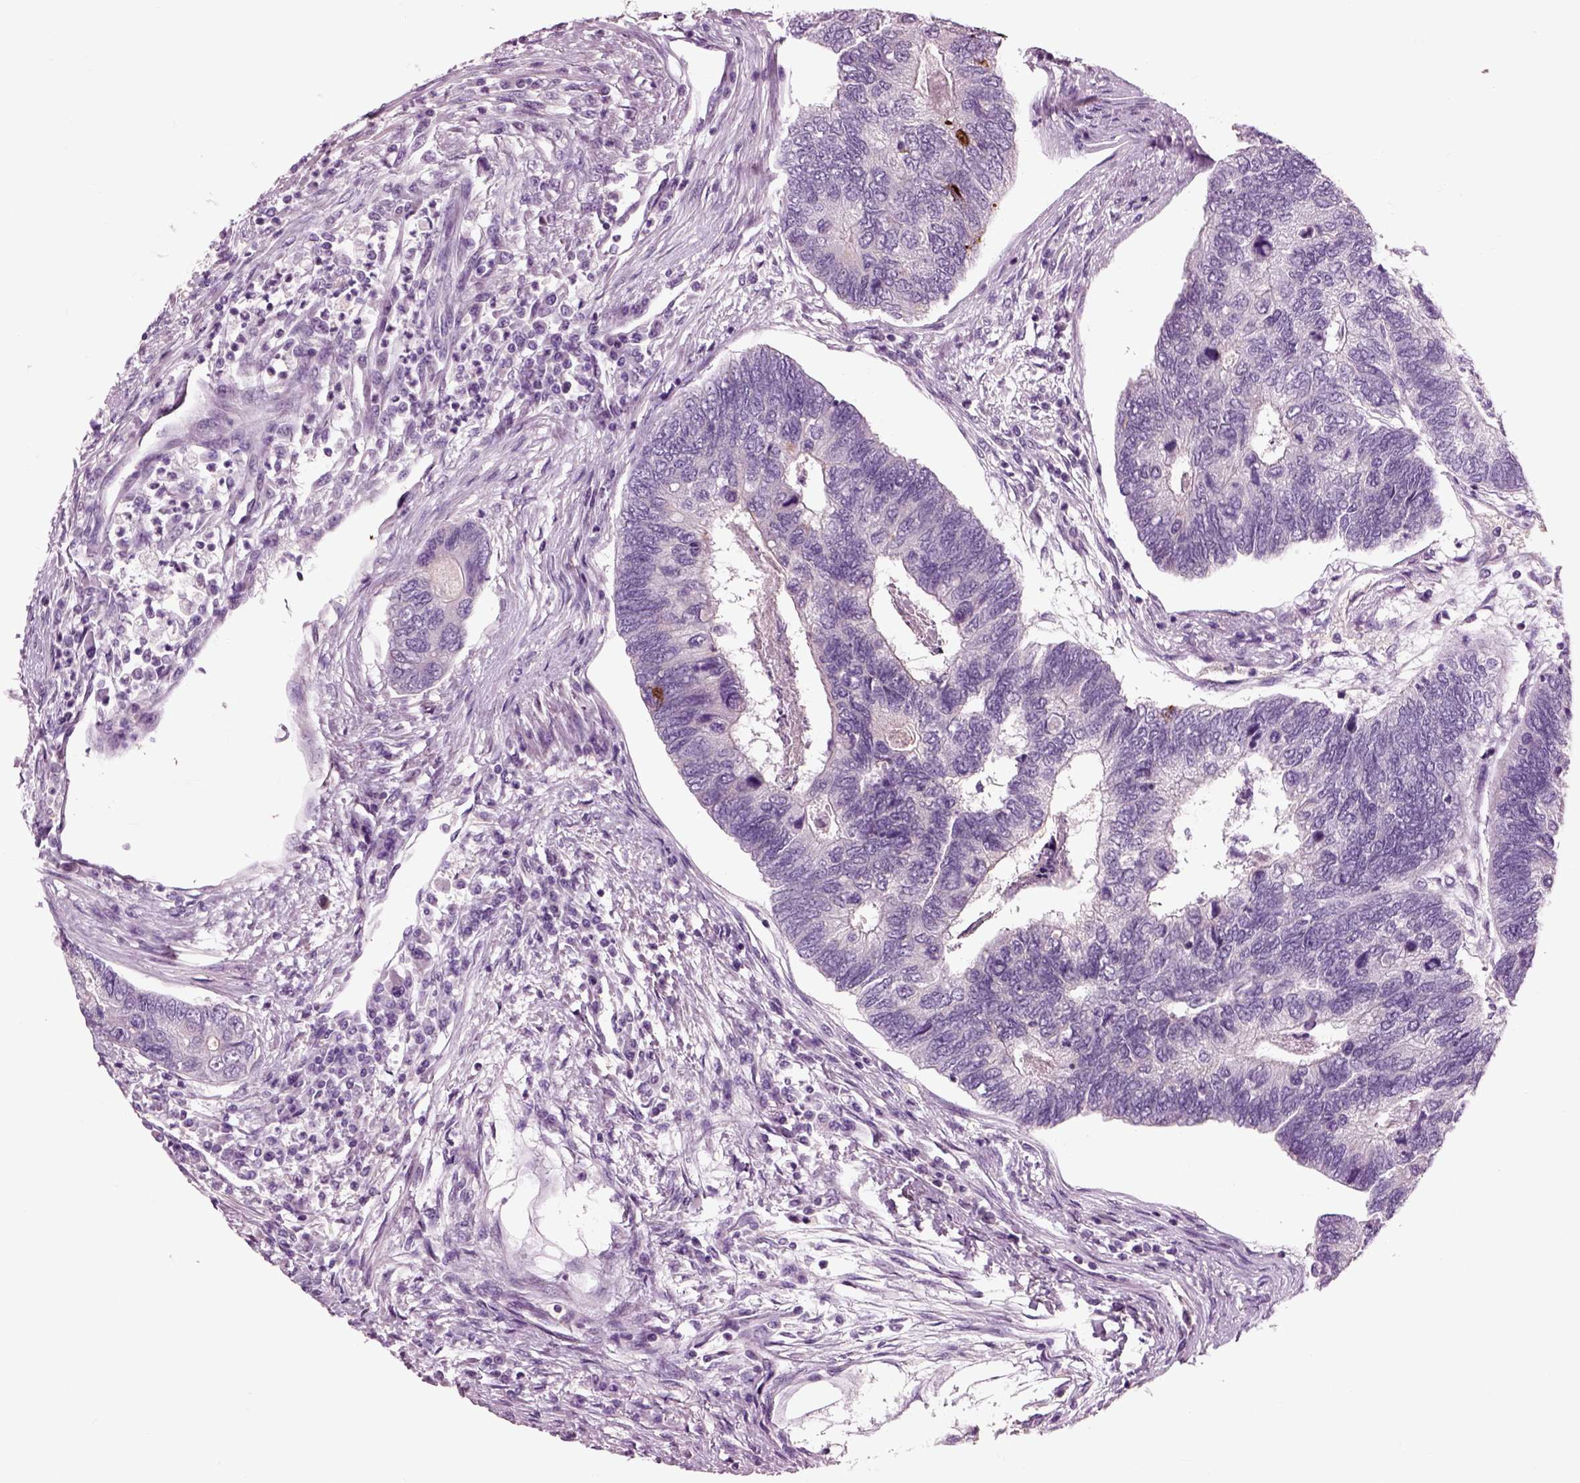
{"staining": {"intensity": "negative", "quantity": "none", "location": "none"}, "tissue": "colorectal cancer", "cell_type": "Tumor cells", "image_type": "cancer", "snomed": [{"axis": "morphology", "description": "Adenocarcinoma, NOS"}, {"axis": "topography", "description": "Colon"}], "caption": "Tumor cells are negative for brown protein staining in colorectal adenocarcinoma.", "gene": "CHGB", "patient": {"sex": "female", "age": 67}}